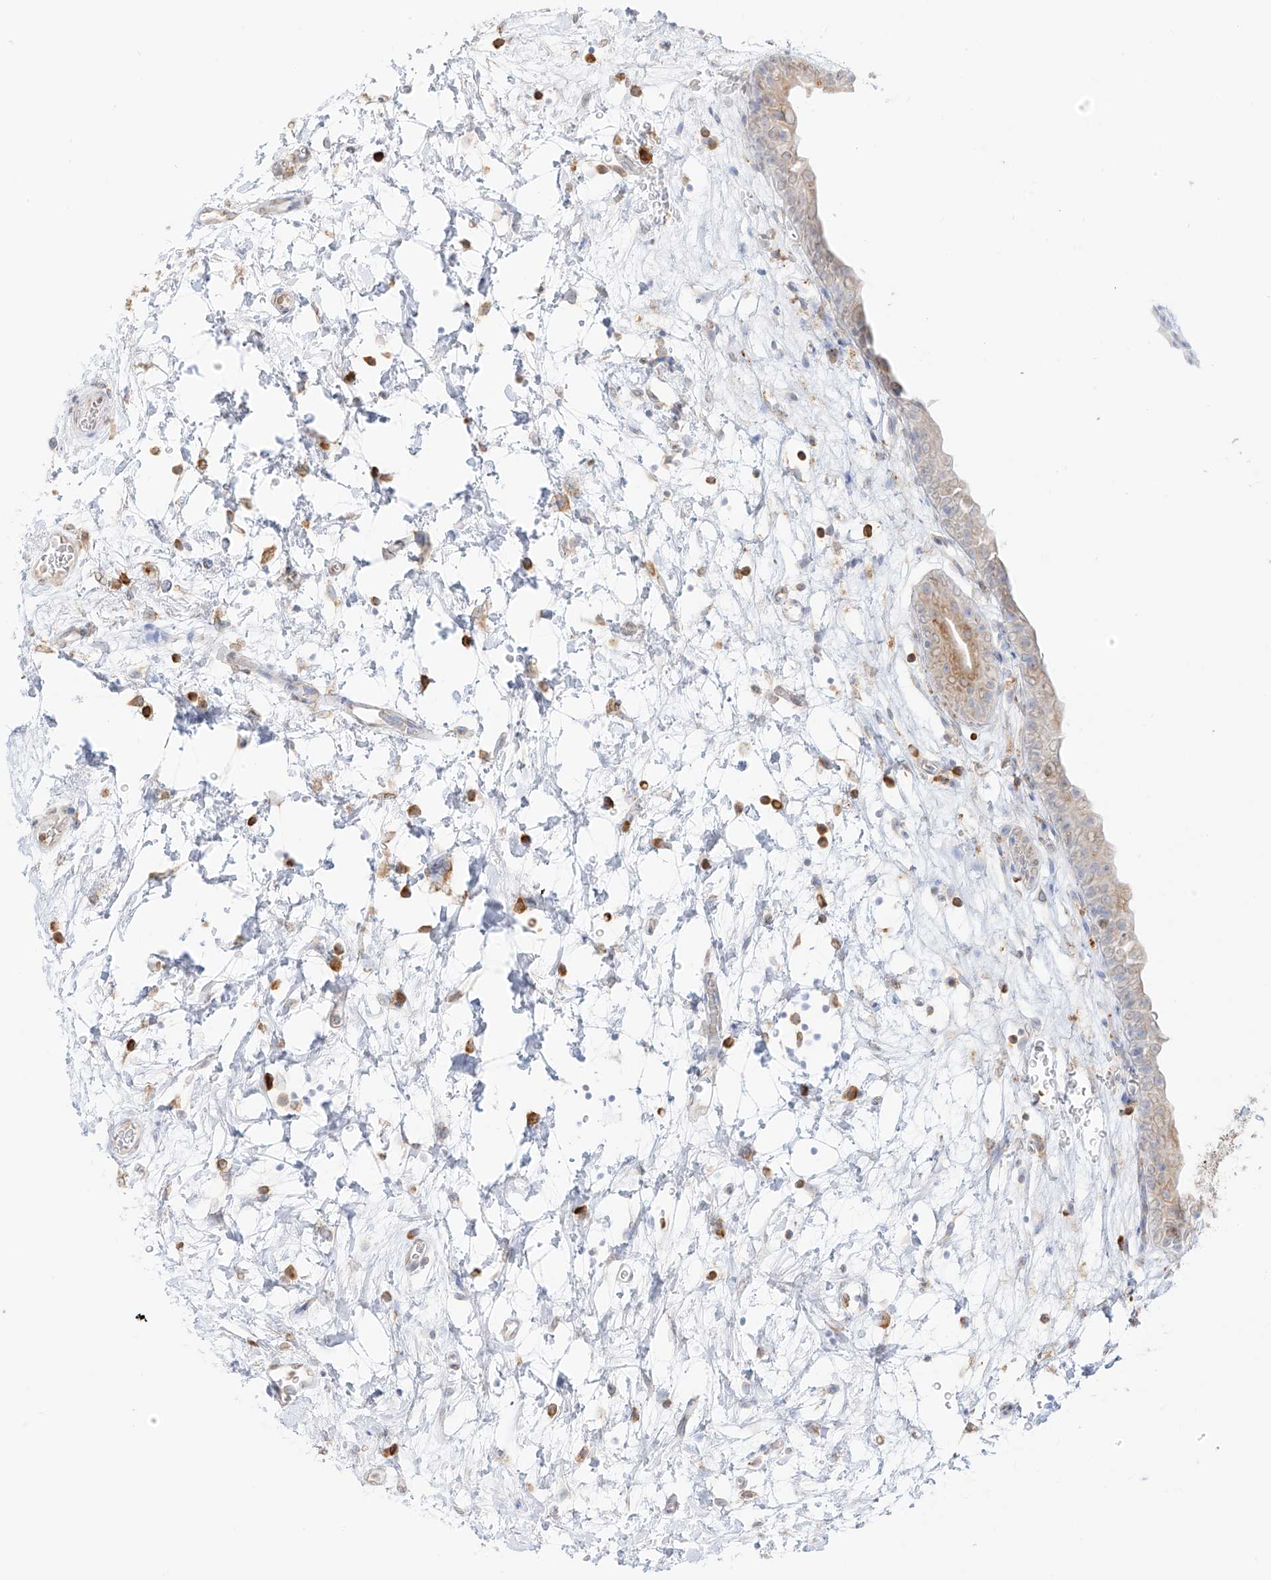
{"staining": {"intensity": "moderate", "quantity": "<25%", "location": "cytoplasmic/membranous"}, "tissue": "urinary bladder", "cell_type": "Urothelial cells", "image_type": "normal", "snomed": [{"axis": "morphology", "description": "Normal tissue, NOS"}, {"axis": "topography", "description": "Urinary bladder"}], "caption": "The immunohistochemical stain highlights moderate cytoplasmic/membranous positivity in urothelial cells of normal urinary bladder.", "gene": "LRRC59", "patient": {"sex": "male", "age": 83}}